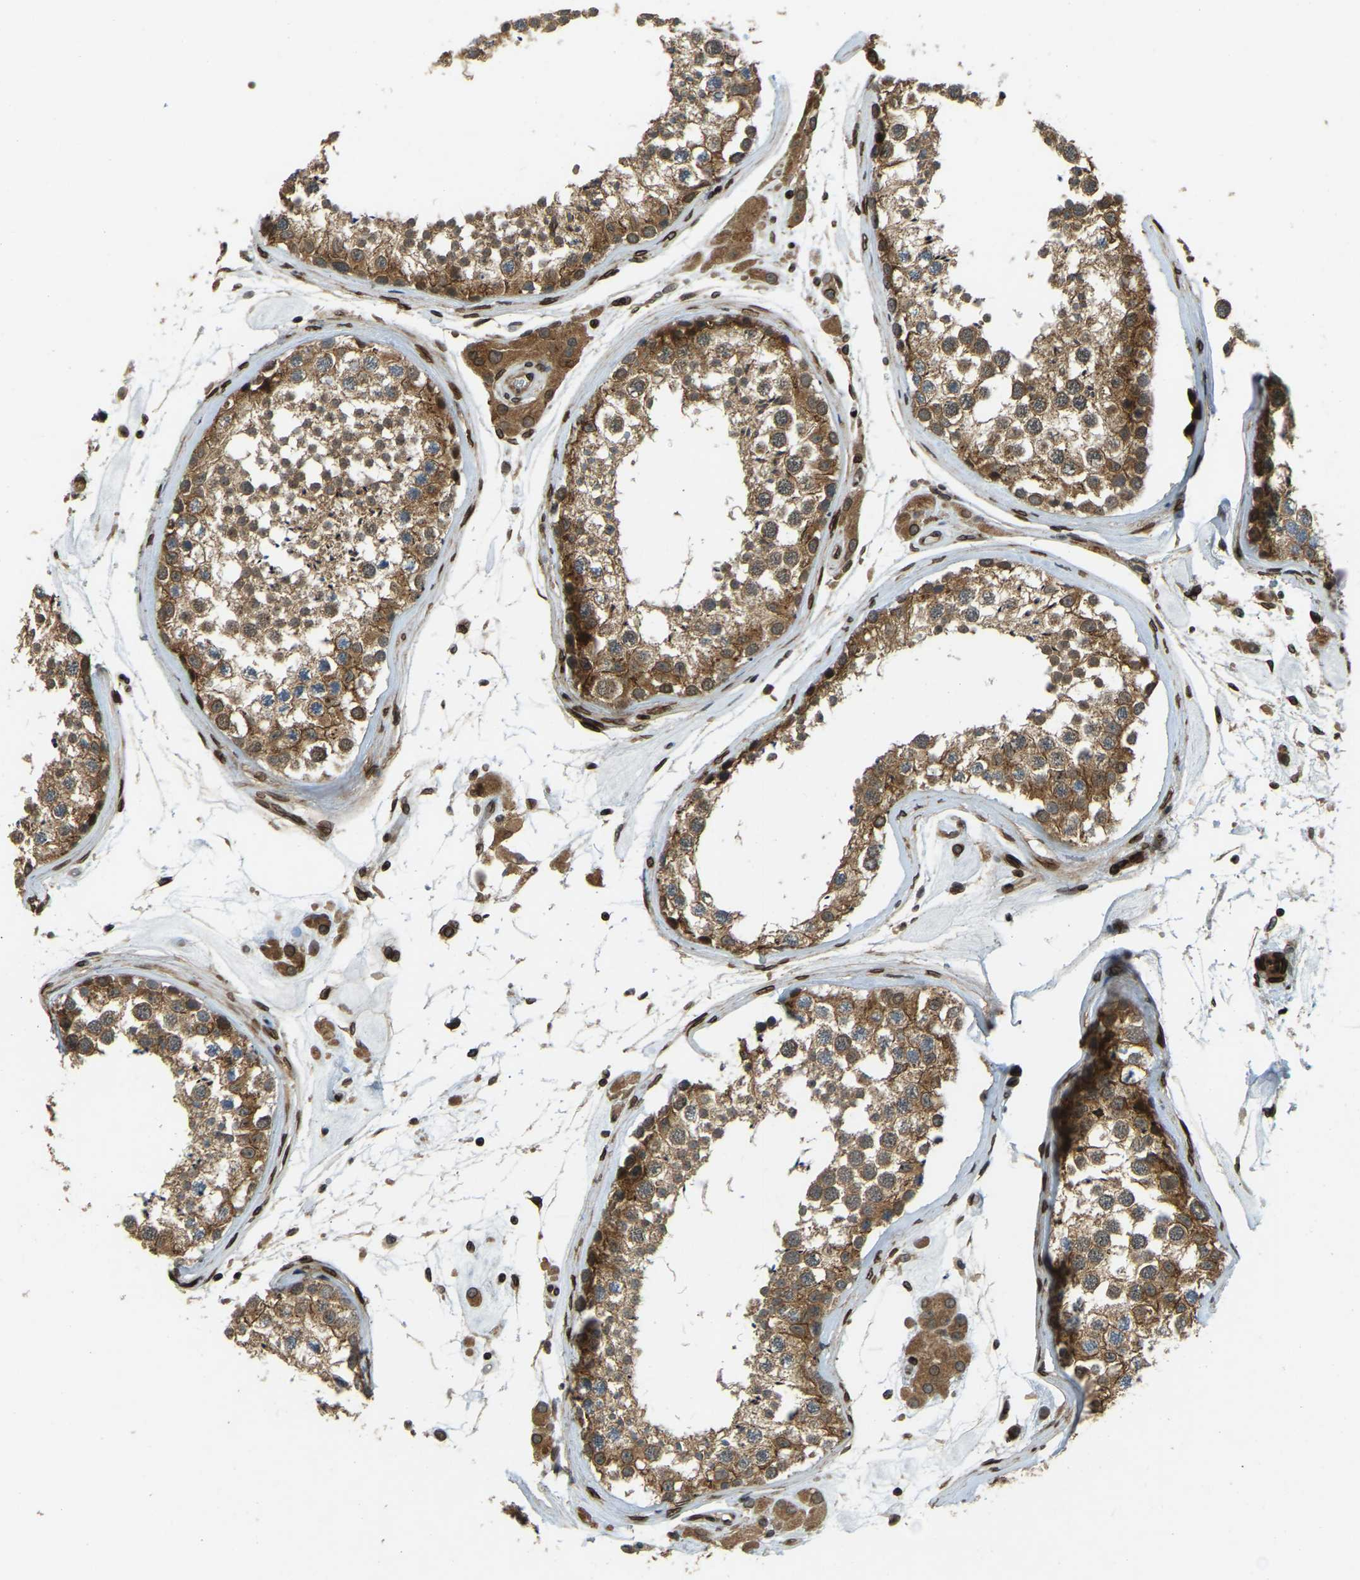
{"staining": {"intensity": "moderate", "quantity": ">75%", "location": "cytoplasmic/membranous"}, "tissue": "testis", "cell_type": "Cells in seminiferous ducts", "image_type": "normal", "snomed": [{"axis": "morphology", "description": "Normal tissue, NOS"}, {"axis": "topography", "description": "Testis"}], "caption": "A histopathology image of testis stained for a protein displays moderate cytoplasmic/membranous brown staining in cells in seminiferous ducts. The protein of interest is shown in brown color, while the nuclei are stained blue.", "gene": "SYNE1", "patient": {"sex": "male", "age": 46}}